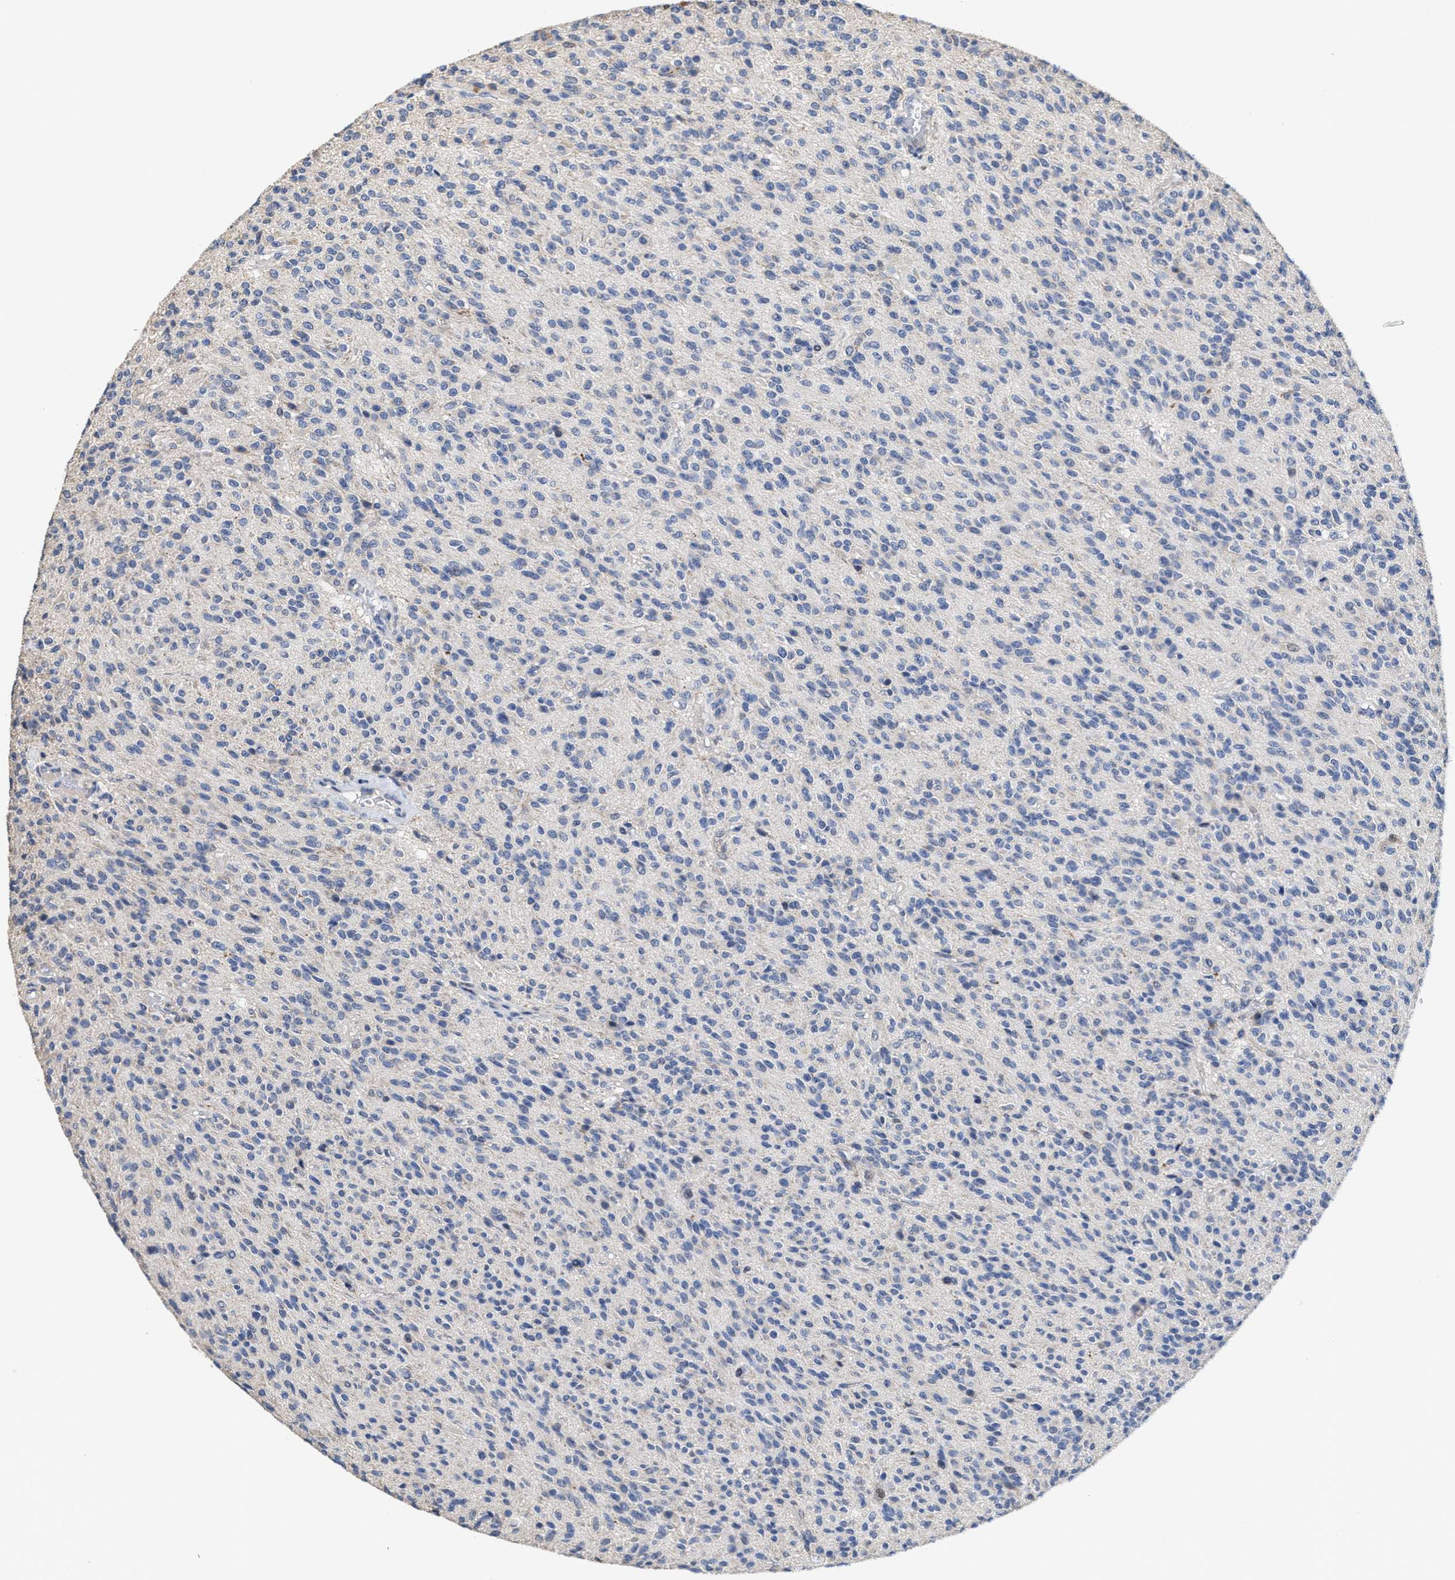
{"staining": {"intensity": "negative", "quantity": "none", "location": "none"}, "tissue": "glioma", "cell_type": "Tumor cells", "image_type": "cancer", "snomed": [{"axis": "morphology", "description": "Glioma, malignant, High grade"}, {"axis": "topography", "description": "Brain"}], "caption": "DAB (3,3'-diaminobenzidine) immunohistochemical staining of human malignant glioma (high-grade) shows no significant staining in tumor cells.", "gene": "ZFAT", "patient": {"sex": "male", "age": 34}}